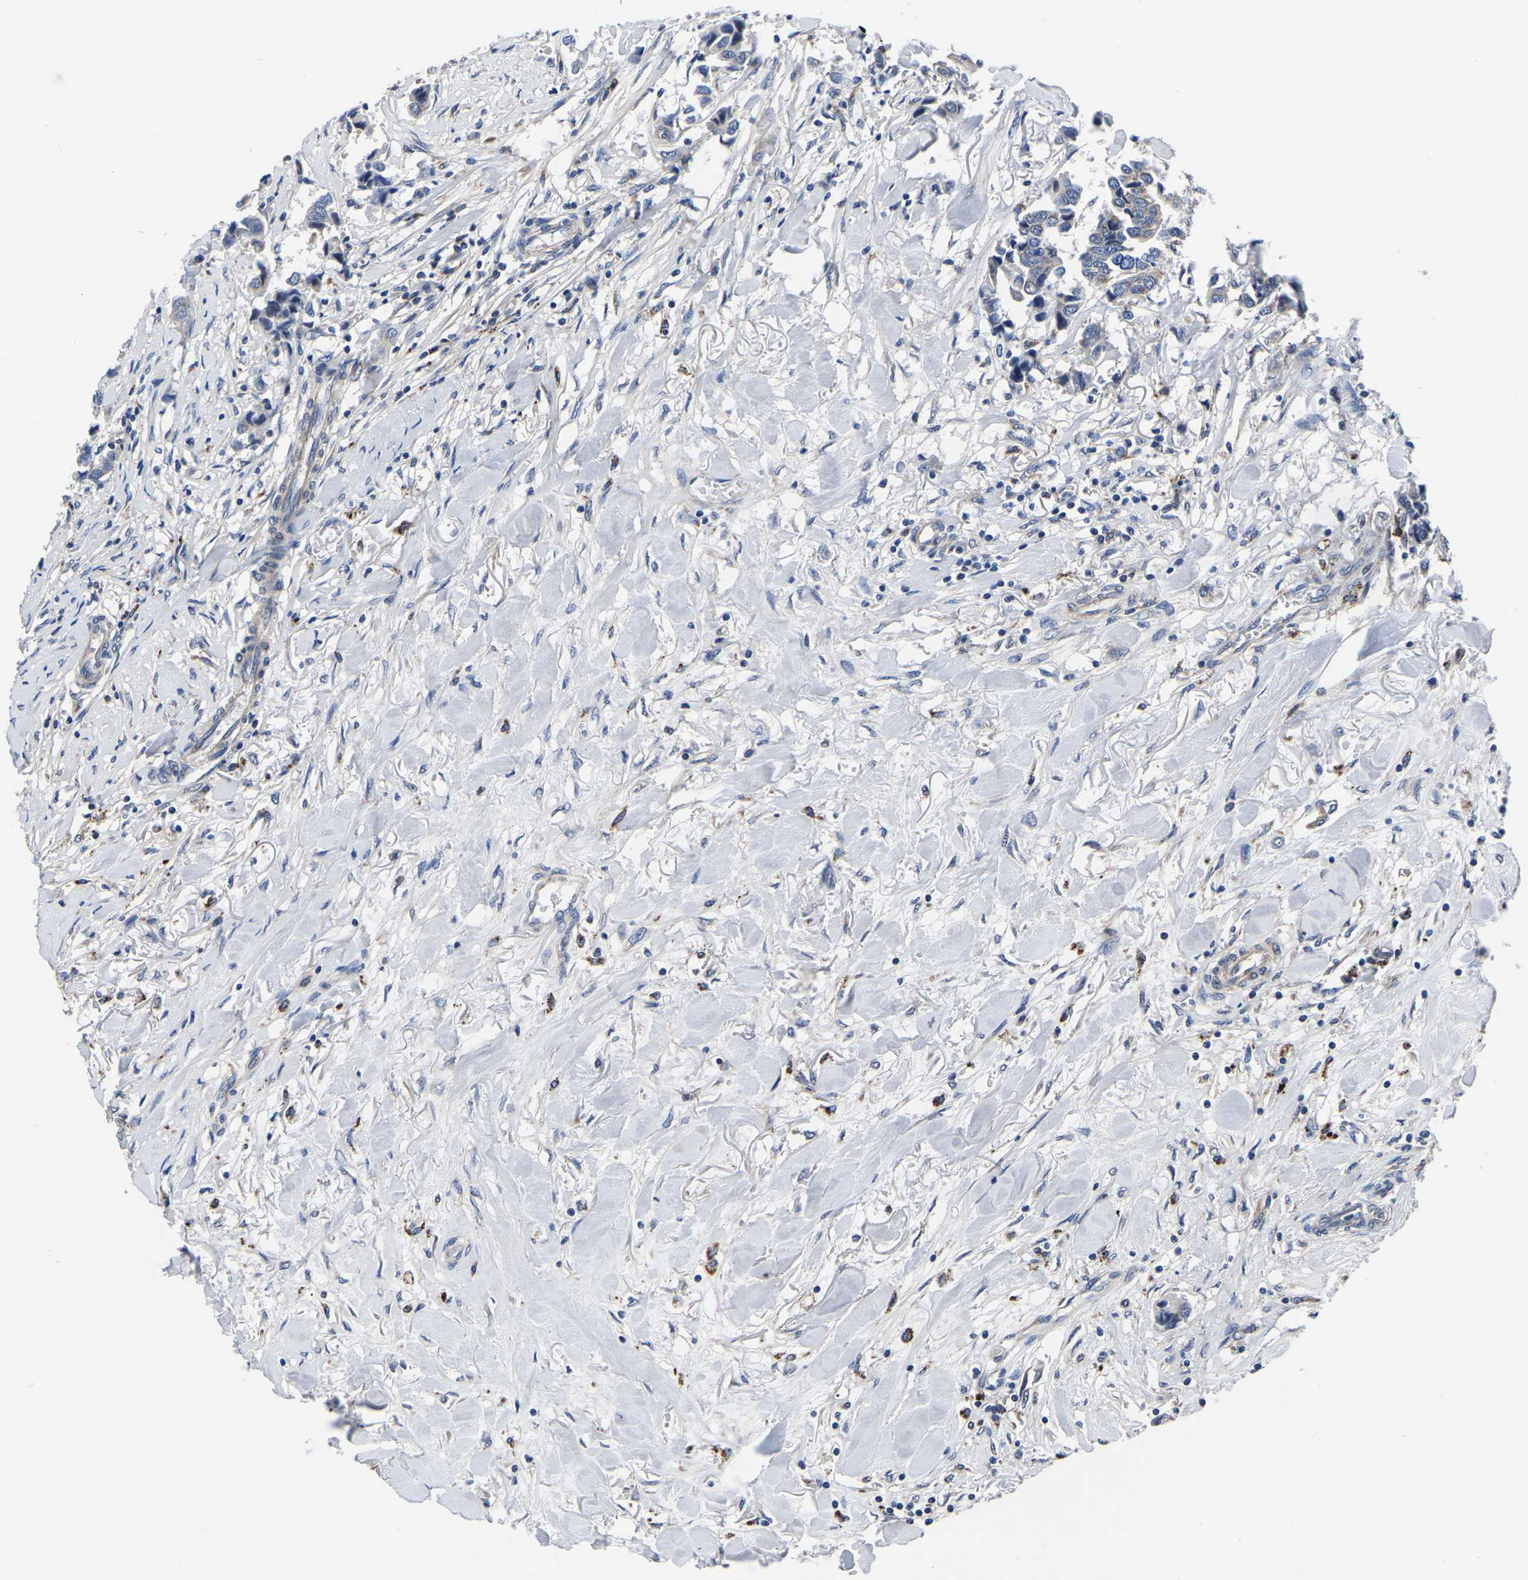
{"staining": {"intensity": "negative", "quantity": "none", "location": "none"}, "tissue": "breast cancer", "cell_type": "Tumor cells", "image_type": "cancer", "snomed": [{"axis": "morphology", "description": "Duct carcinoma"}, {"axis": "topography", "description": "Breast"}], "caption": "DAB (3,3'-diaminobenzidine) immunohistochemical staining of human breast invasive ductal carcinoma shows no significant staining in tumor cells.", "gene": "PDLIM7", "patient": {"sex": "female", "age": 80}}